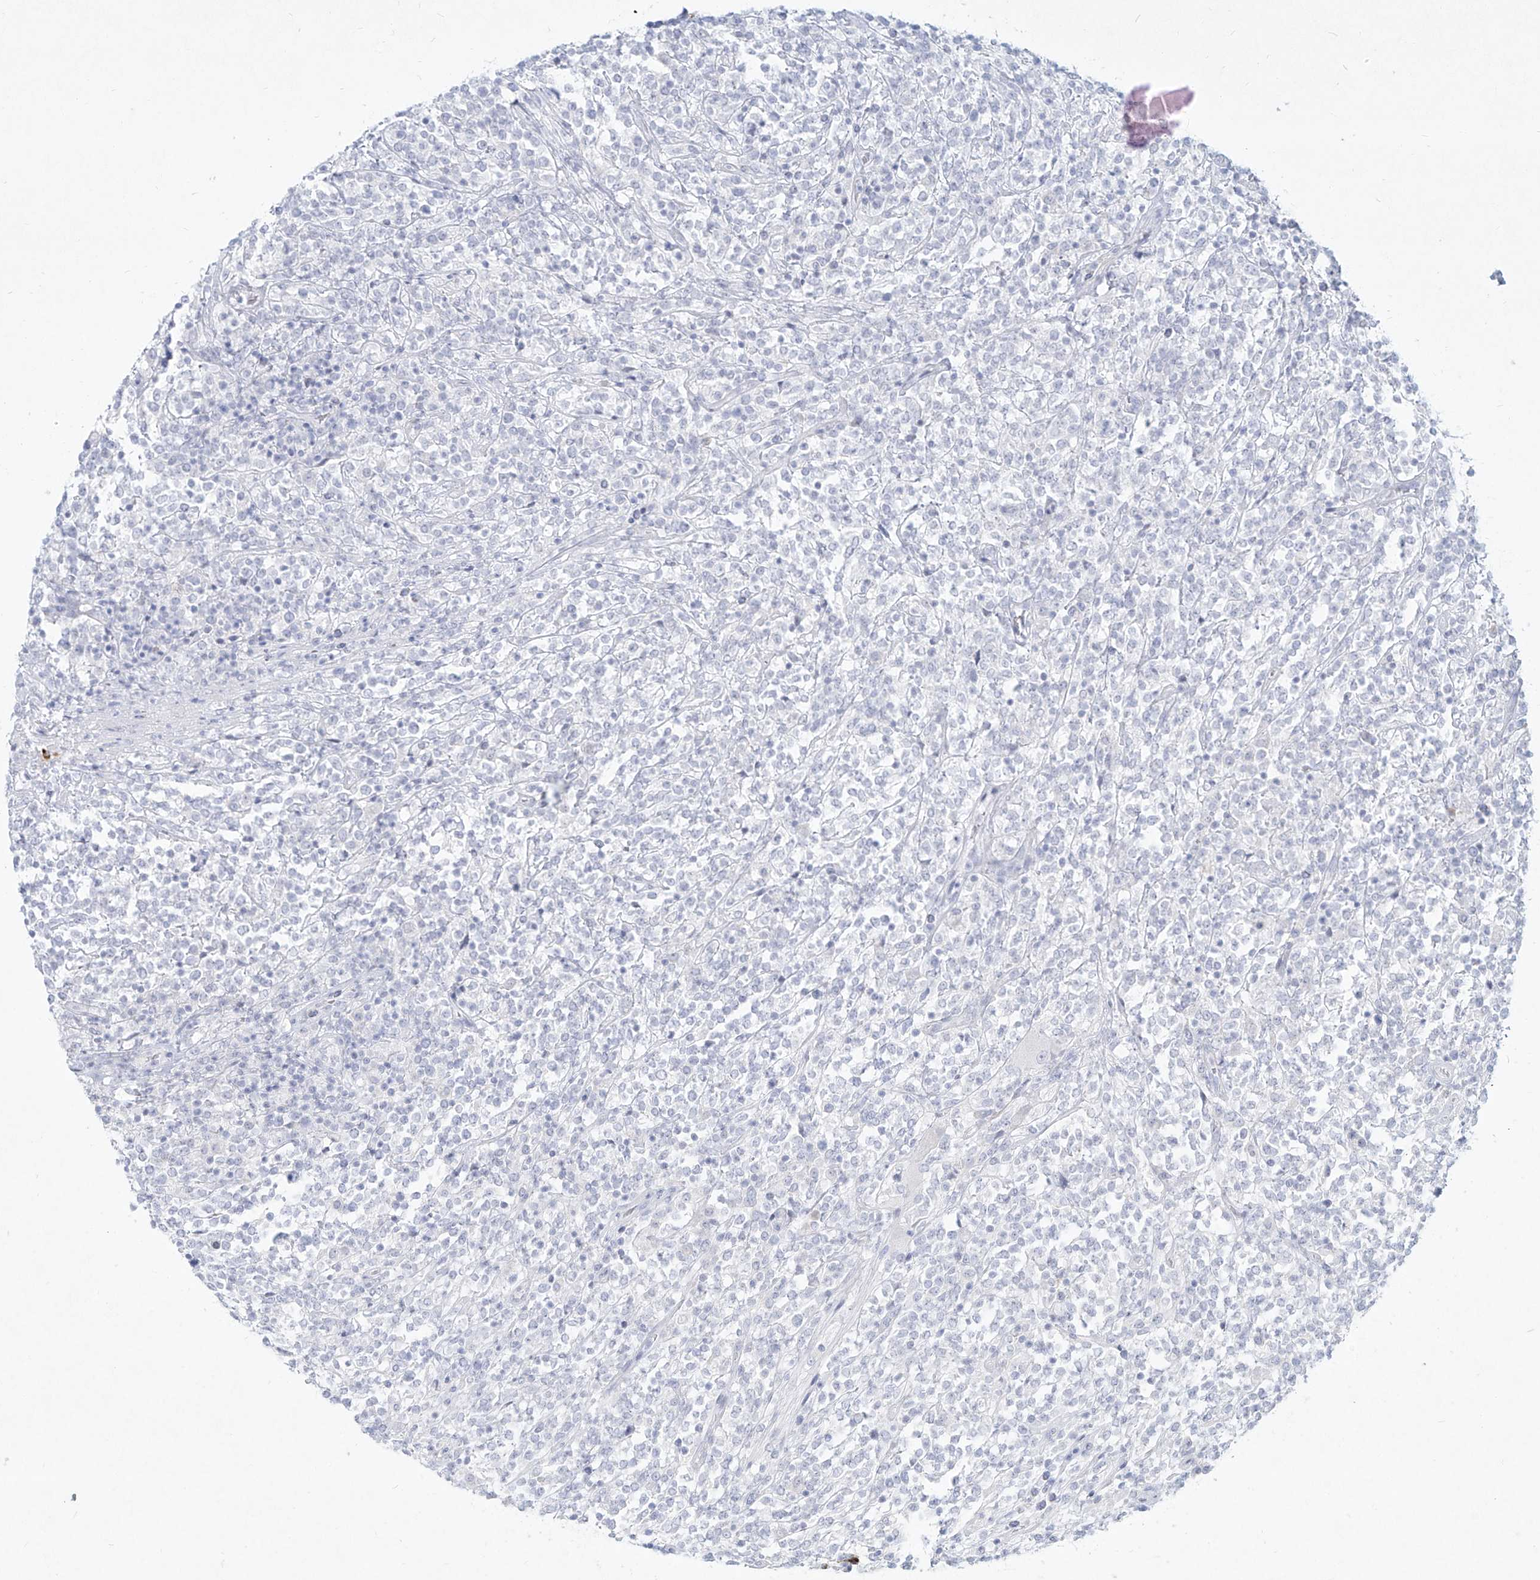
{"staining": {"intensity": "negative", "quantity": "none", "location": "none"}, "tissue": "lymphoma", "cell_type": "Tumor cells", "image_type": "cancer", "snomed": [{"axis": "morphology", "description": "Malignant lymphoma, non-Hodgkin's type, High grade"}, {"axis": "topography", "description": "Soft tissue"}], "caption": "Tumor cells show no significant protein positivity in malignant lymphoma, non-Hodgkin's type (high-grade).", "gene": "CD209", "patient": {"sex": "male", "age": 18}}